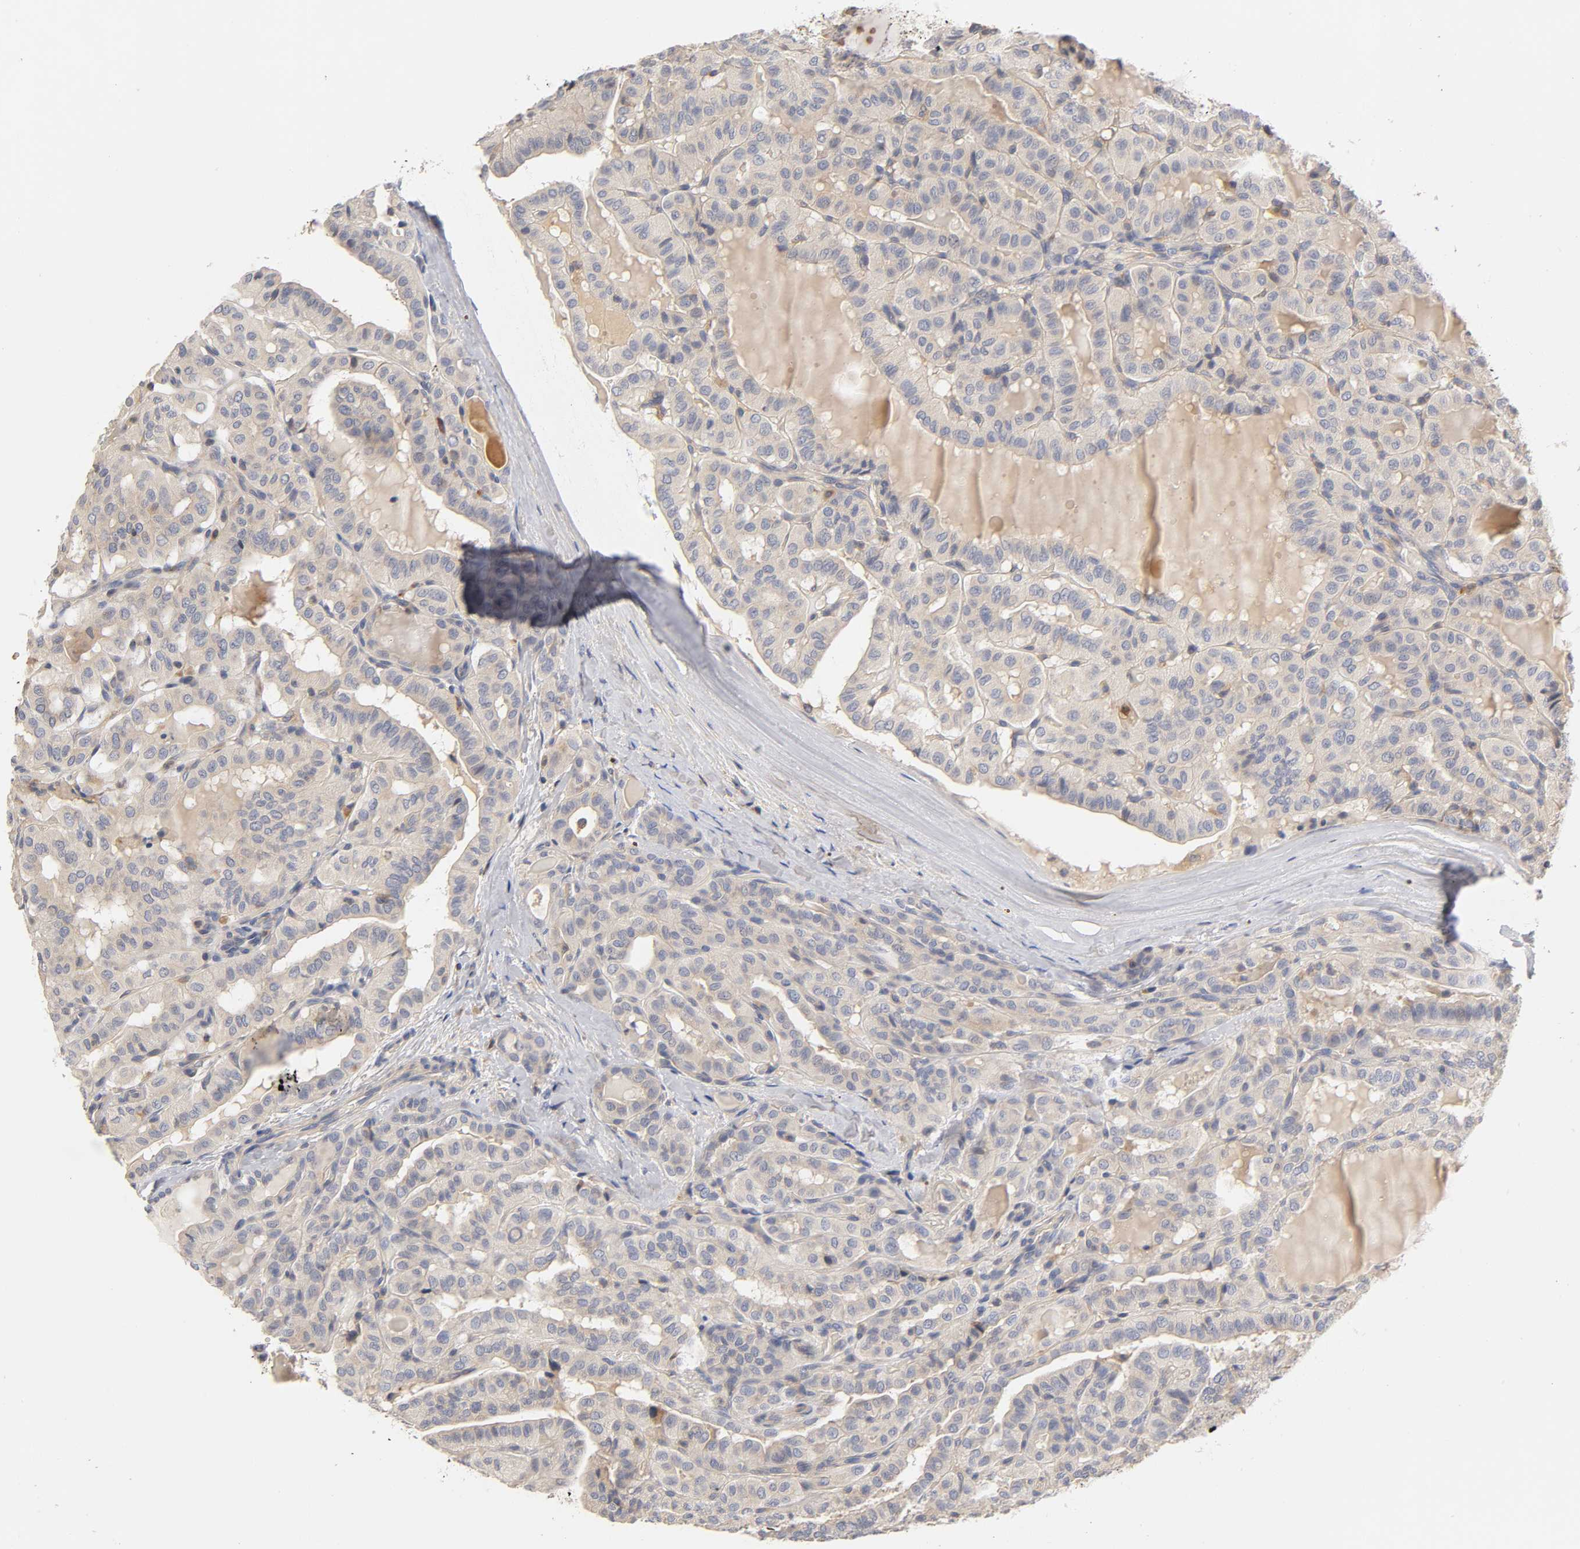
{"staining": {"intensity": "weak", "quantity": "25%-75%", "location": "cytoplasmic/membranous"}, "tissue": "thyroid cancer", "cell_type": "Tumor cells", "image_type": "cancer", "snomed": [{"axis": "morphology", "description": "Papillary adenocarcinoma, NOS"}, {"axis": "topography", "description": "Thyroid gland"}], "caption": "Immunohistochemistry of thyroid papillary adenocarcinoma shows low levels of weak cytoplasmic/membranous expression in approximately 25%-75% of tumor cells.", "gene": "RHOA", "patient": {"sex": "male", "age": 77}}